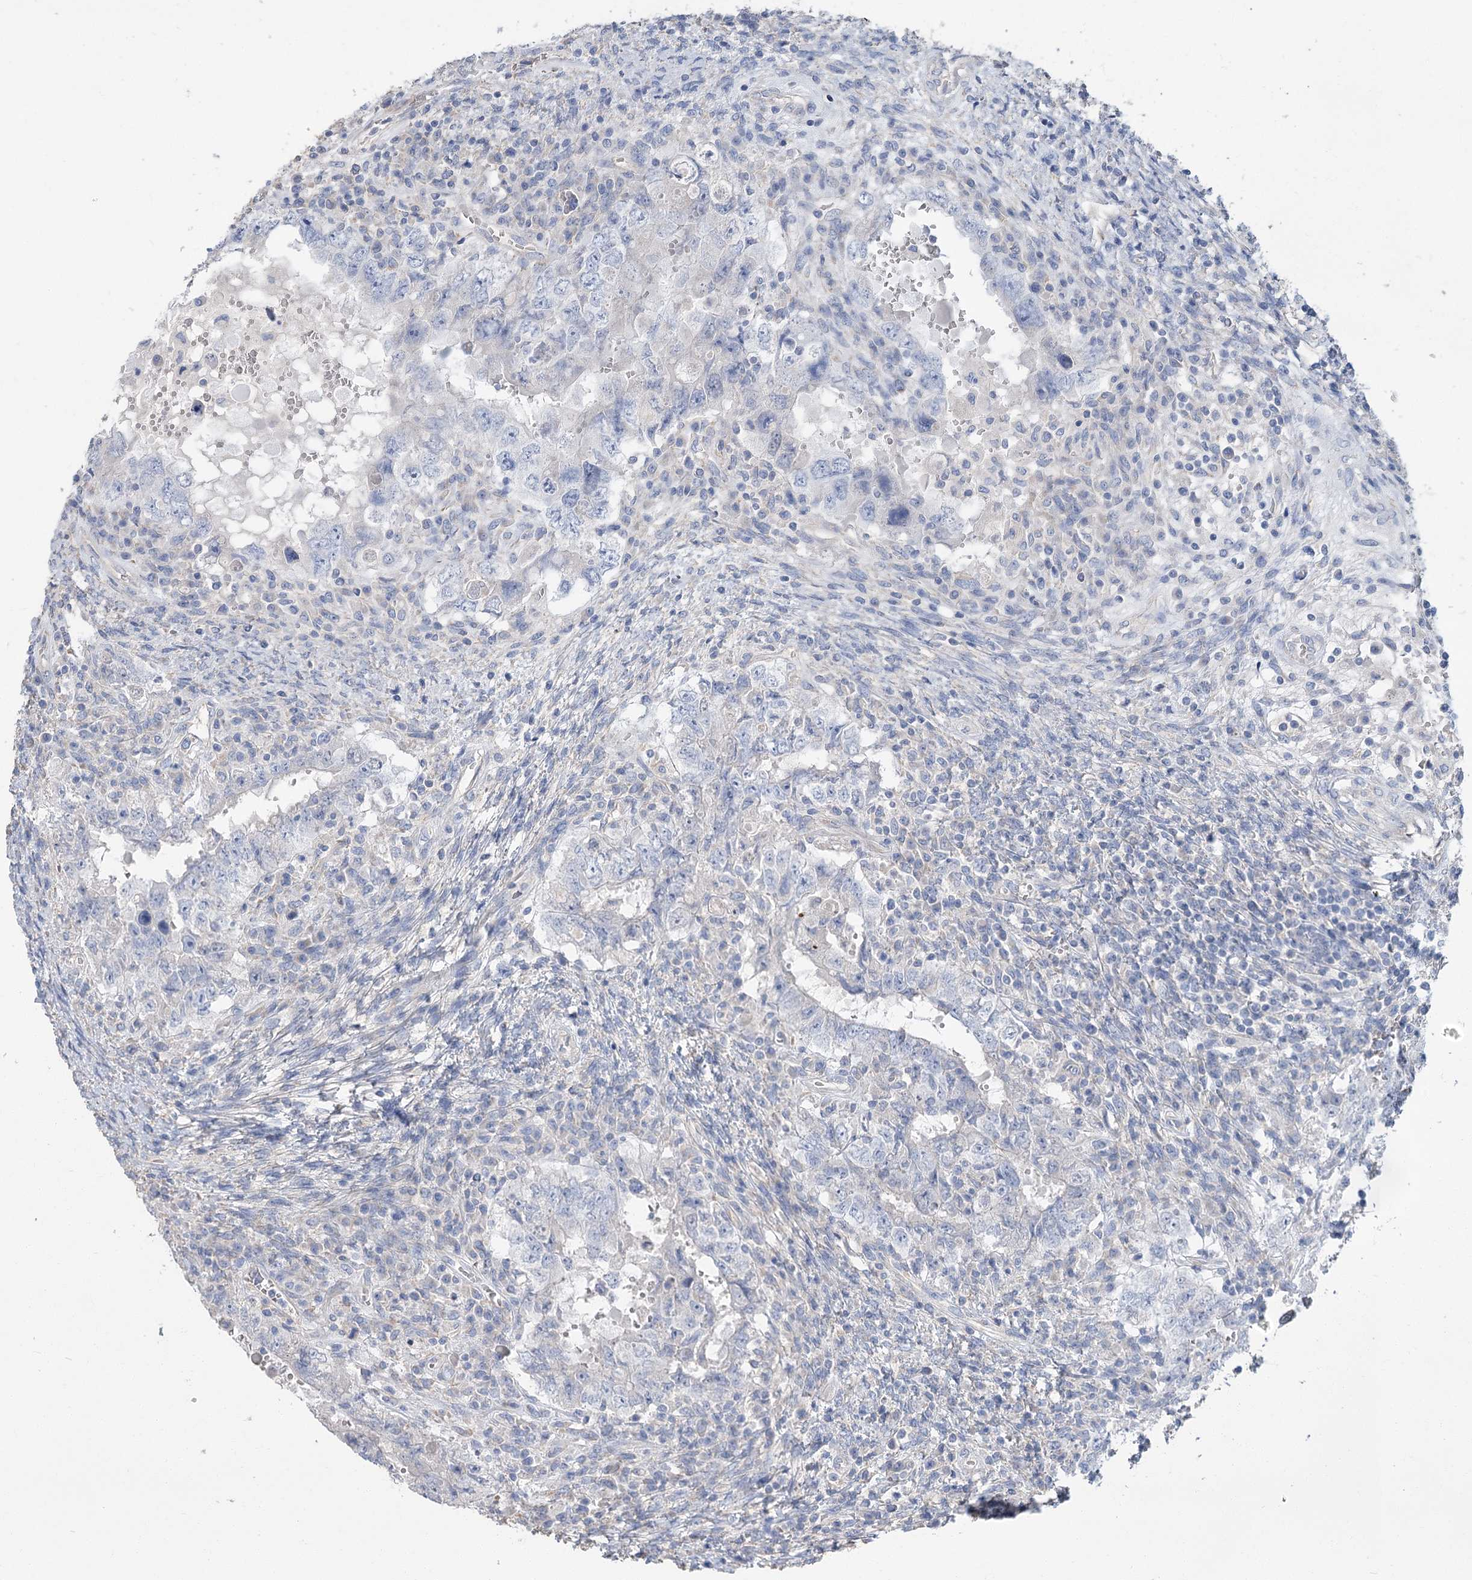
{"staining": {"intensity": "negative", "quantity": "none", "location": "none"}, "tissue": "testis cancer", "cell_type": "Tumor cells", "image_type": "cancer", "snomed": [{"axis": "morphology", "description": "Carcinoma, Embryonal, NOS"}, {"axis": "topography", "description": "Testis"}], "caption": "An immunohistochemistry image of testis cancer (embryonal carcinoma) is shown. There is no staining in tumor cells of testis cancer (embryonal carcinoma).", "gene": "SLC9A3", "patient": {"sex": "male", "age": 26}}